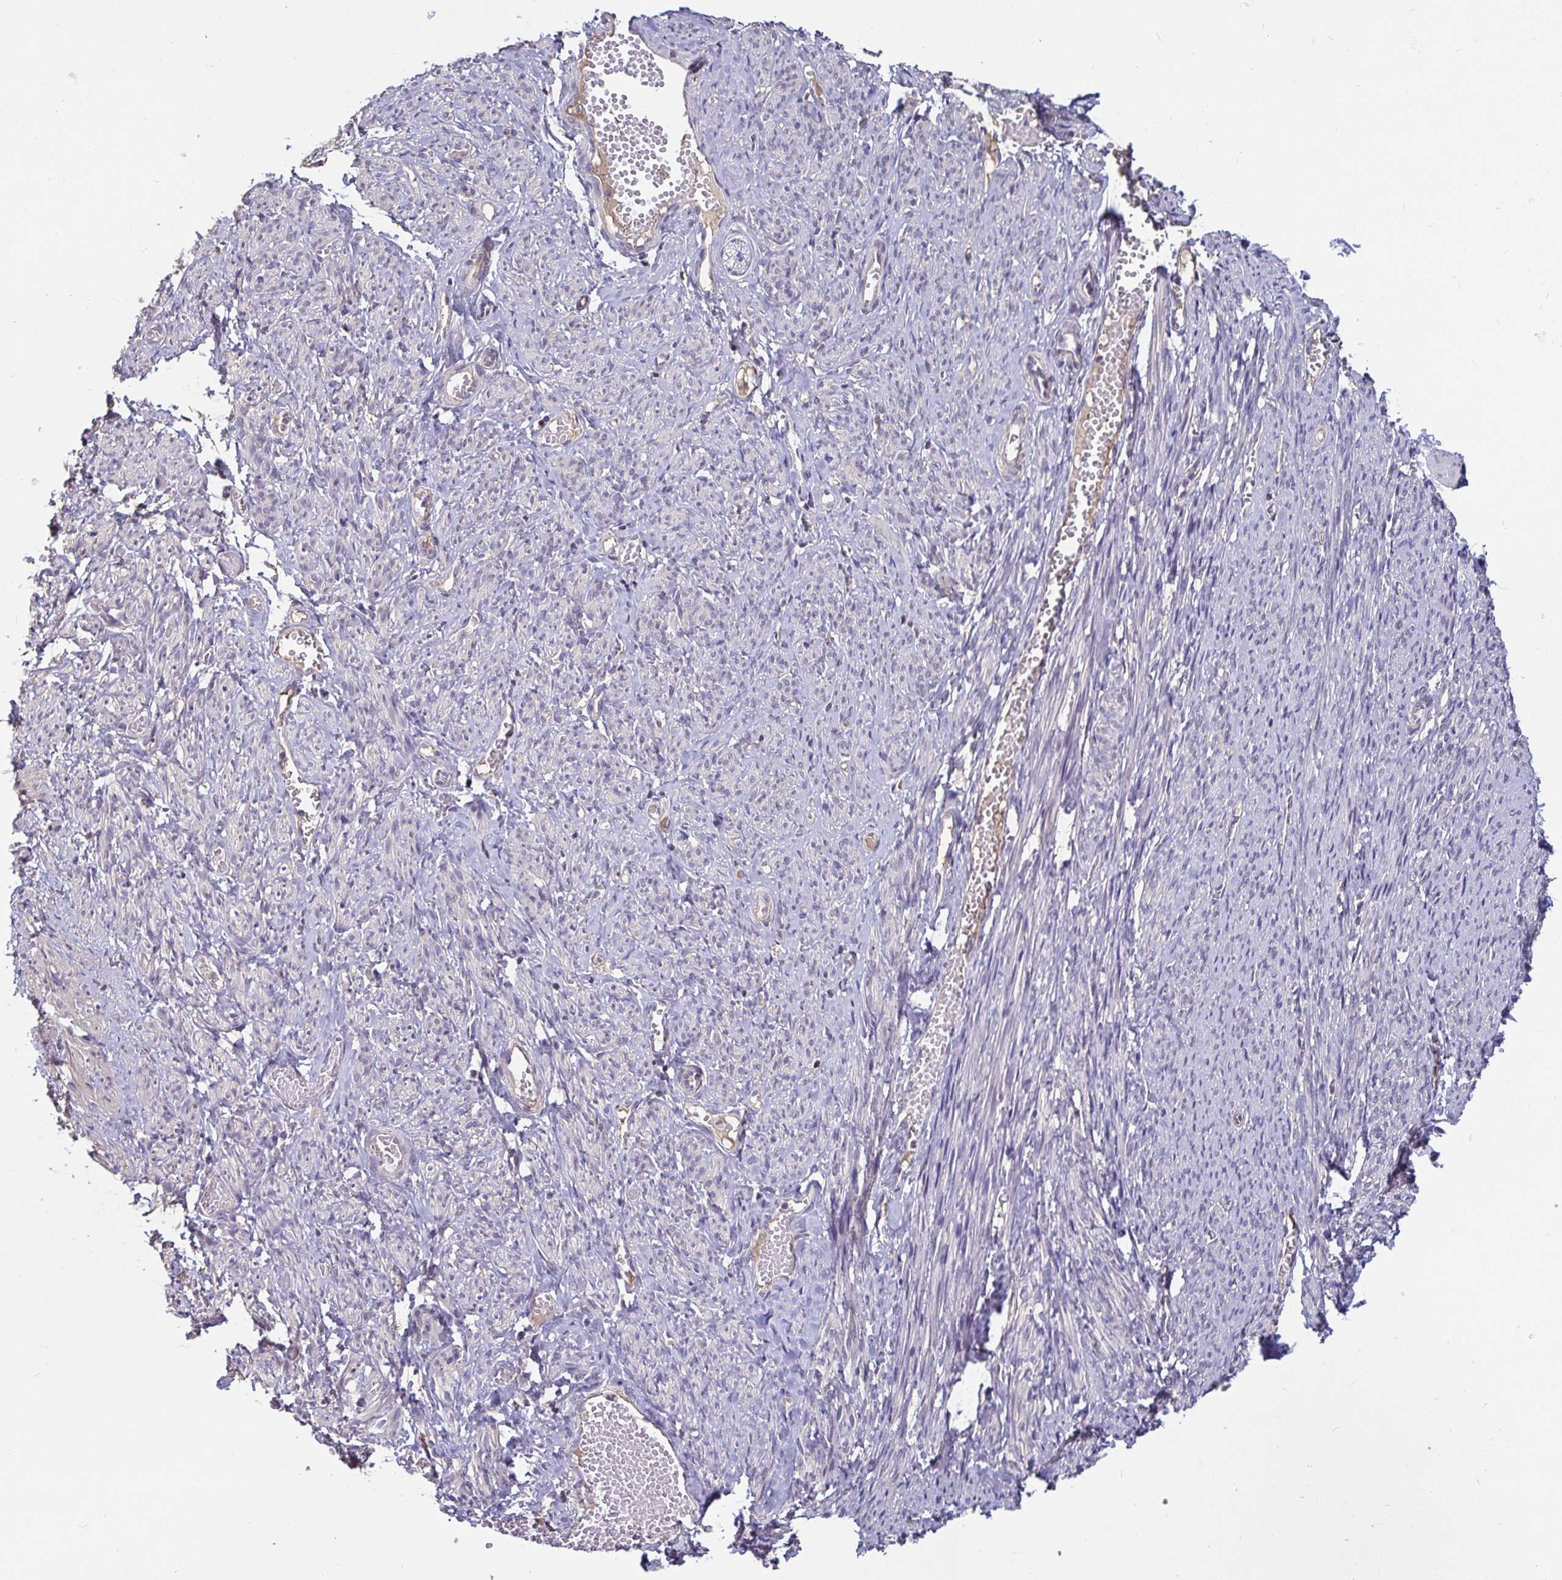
{"staining": {"intensity": "negative", "quantity": "none", "location": "none"}, "tissue": "smooth muscle", "cell_type": "Smooth muscle cells", "image_type": "normal", "snomed": [{"axis": "morphology", "description": "Normal tissue, NOS"}, {"axis": "topography", "description": "Smooth muscle"}], "caption": "High magnification brightfield microscopy of benign smooth muscle stained with DAB (brown) and counterstained with hematoxylin (blue): smooth muscle cells show no significant positivity. (Brightfield microscopy of DAB (3,3'-diaminobenzidine) immunohistochemistry at high magnification).", "gene": "ANLN", "patient": {"sex": "female", "age": 65}}